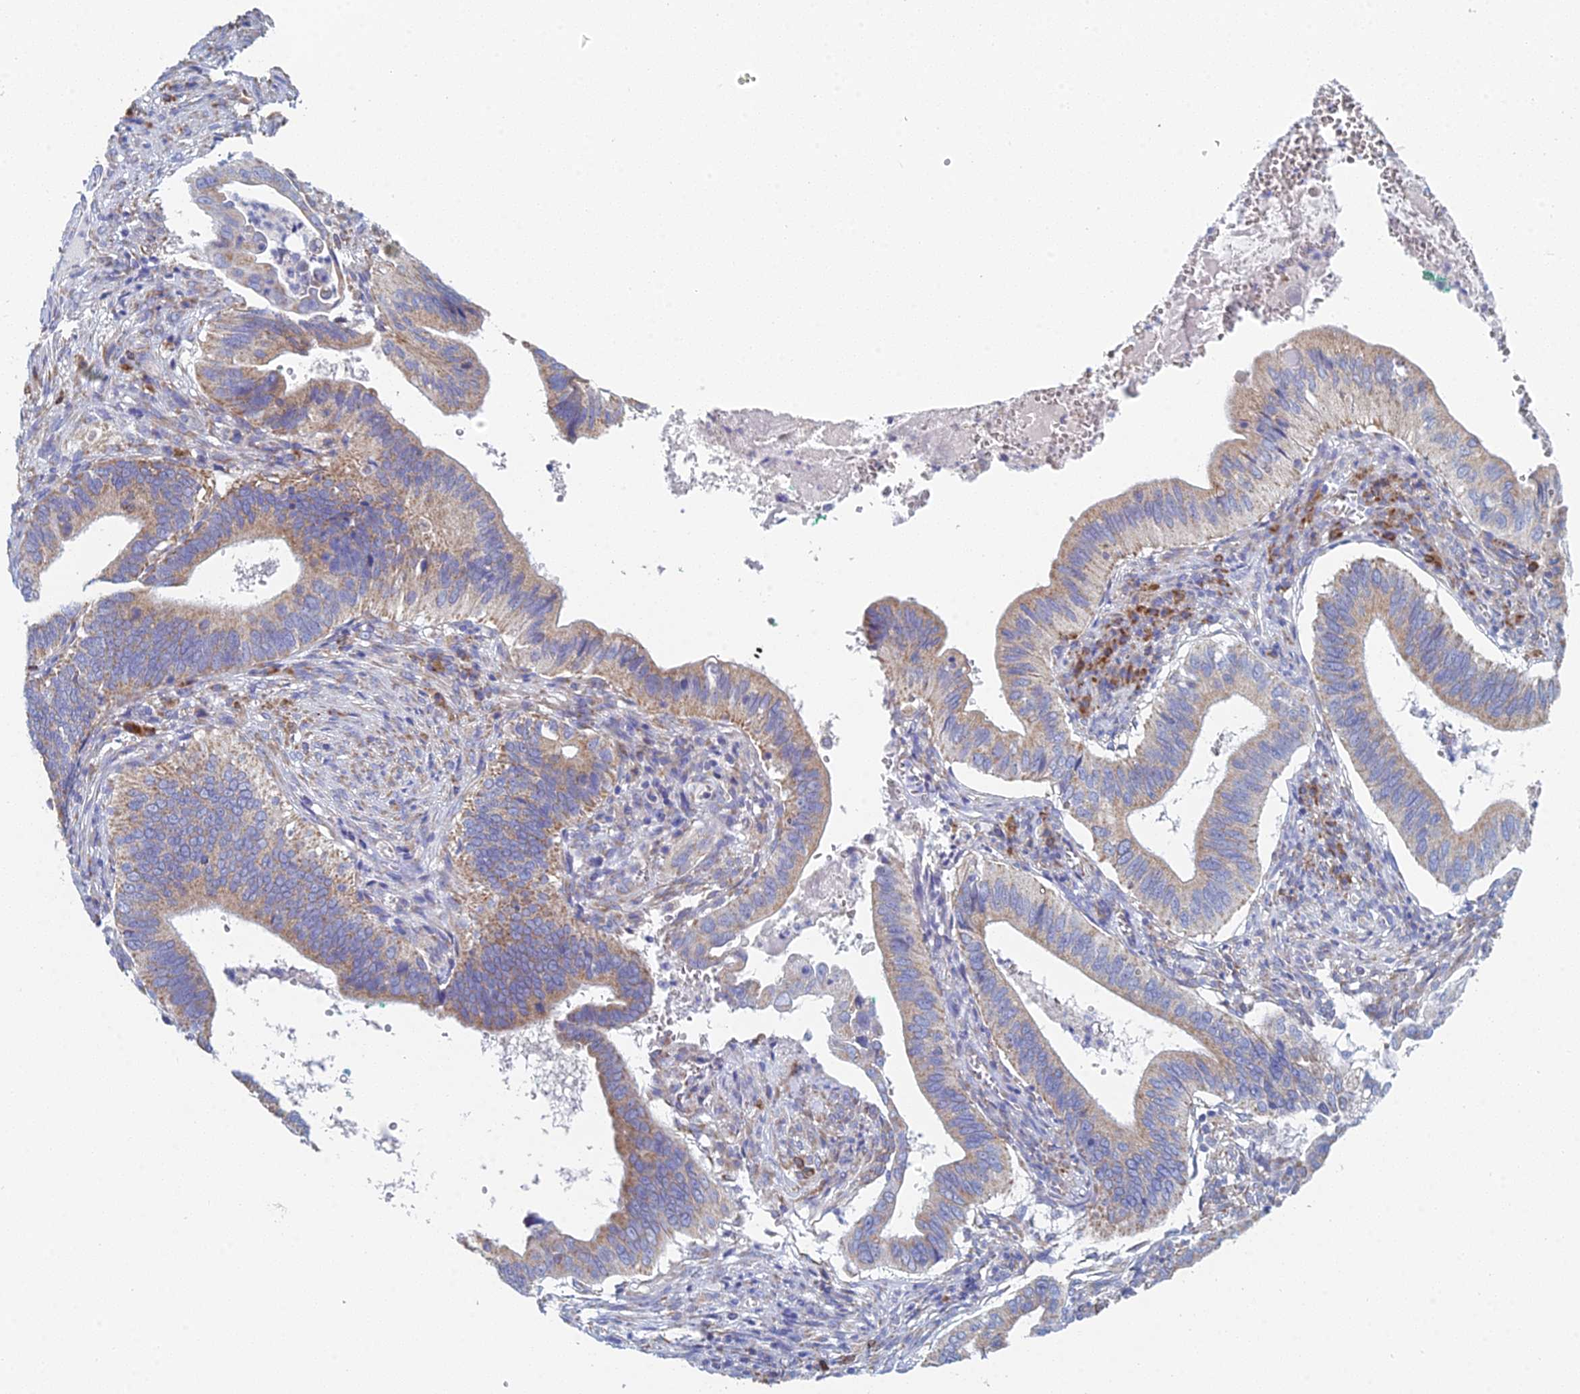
{"staining": {"intensity": "moderate", "quantity": "25%-75%", "location": "cytoplasmic/membranous"}, "tissue": "cervical cancer", "cell_type": "Tumor cells", "image_type": "cancer", "snomed": [{"axis": "morphology", "description": "Adenocarcinoma, NOS"}, {"axis": "topography", "description": "Cervix"}], "caption": "There is medium levels of moderate cytoplasmic/membranous expression in tumor cells of cervical cancer (adenocarcinoma), as demonstrated by immunohistochemical staining (brown color).", "gene": "CRACR2B", "patient": {"sex": "female", "age": 42}}